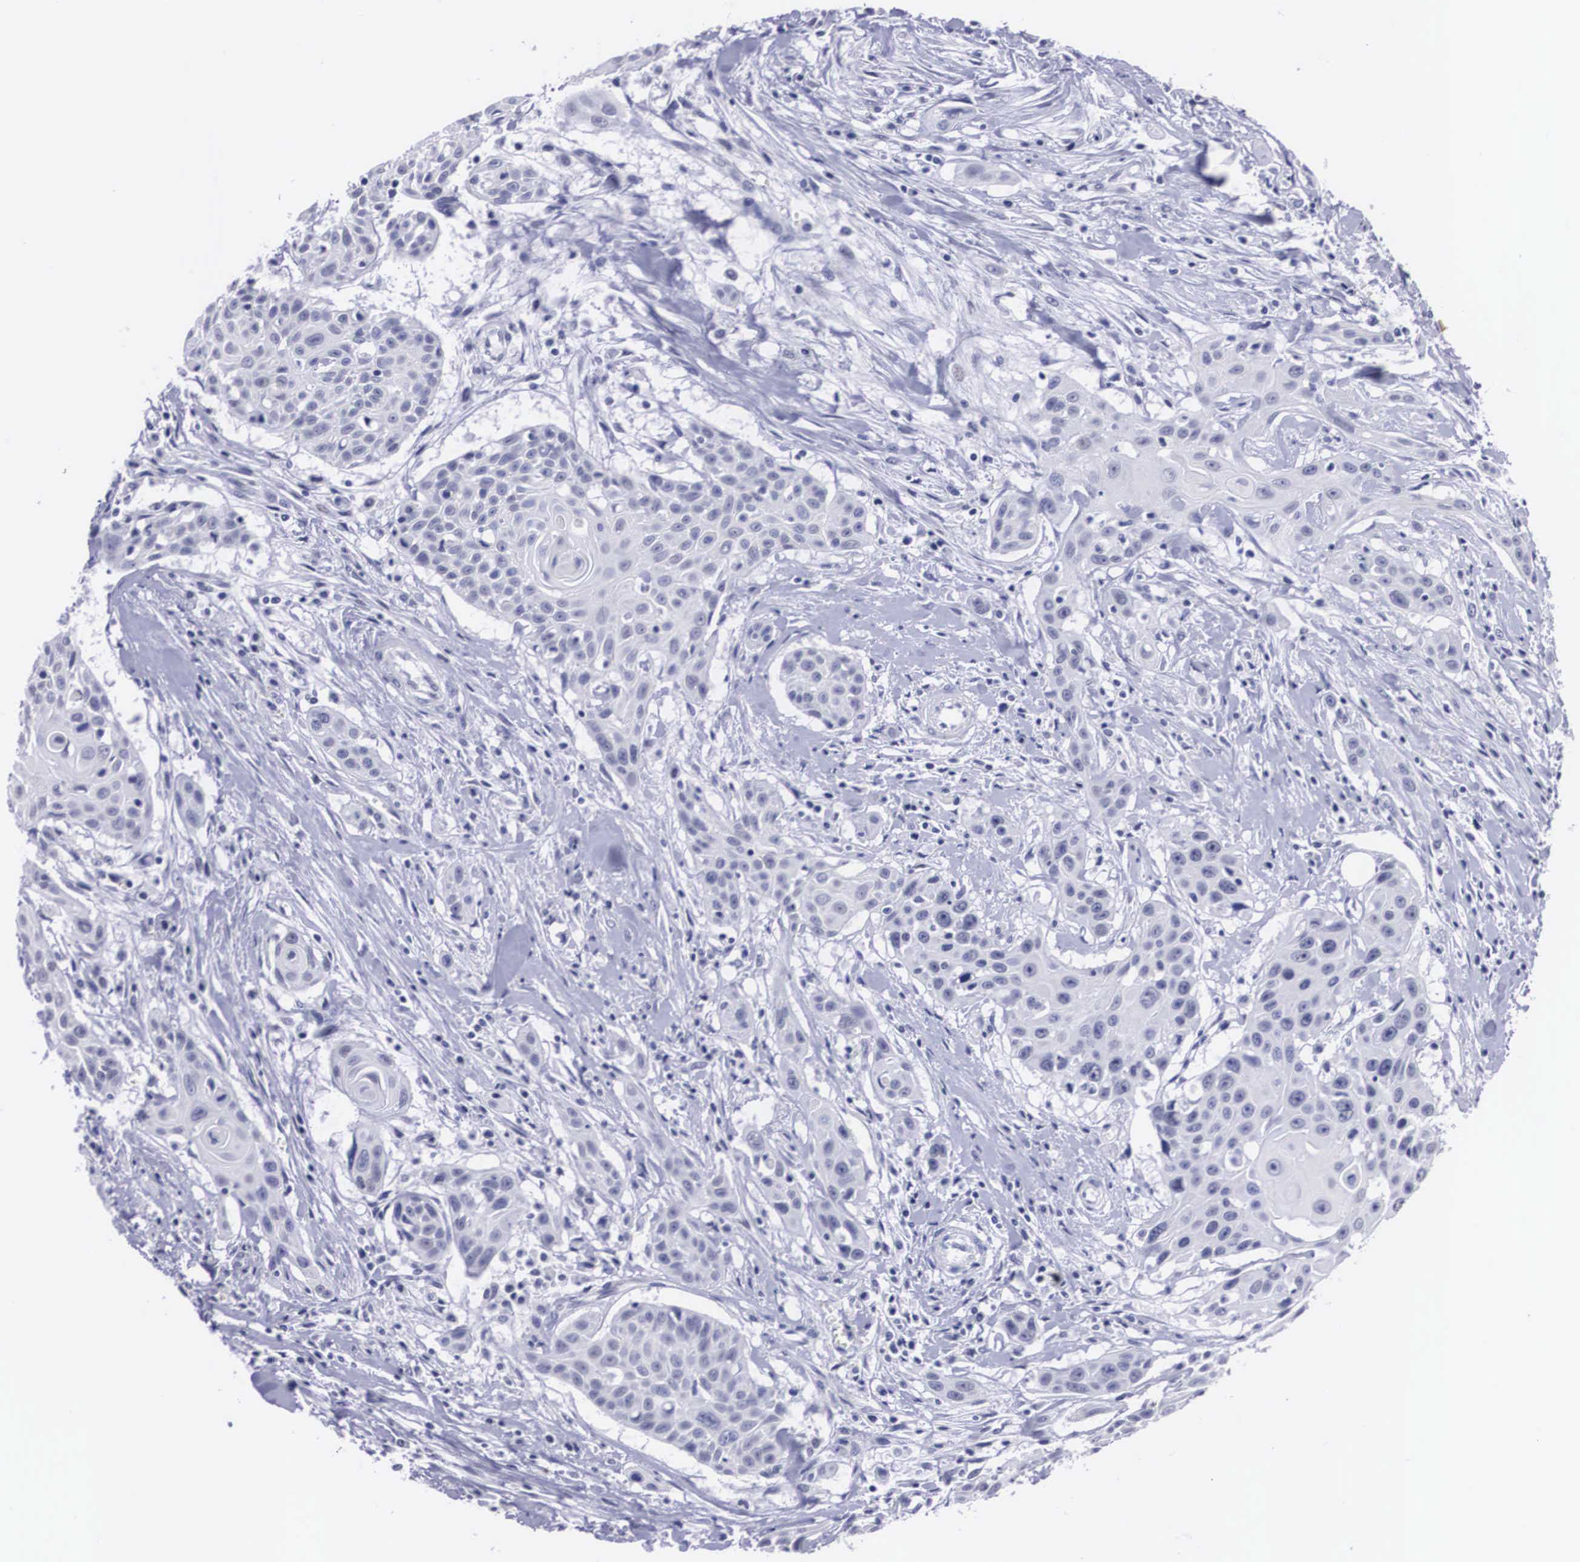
{"staining": {"intensity": "negative", "quantity": "none", "location": "none"}, "tissue": "head and neck cancer", "cell_type": "Tumor cells", "image_type": "cancer", "snomed": [{"axis": "morphology", "description": "Squamous cell carcinoma, NOS"}, {"axis": "morphology", "description": "Squamous cell carcinoma, metastatic, NOS"}, {"axis": "topography", "description": "Lymph node"}, {"axis": "topography", "description": "Salivary gland"}, {"axis": "topography", "description": "Head-Neck"}], "caption": "Immunohistochemical staining of head and neck metastatic squamous cell carcinoma exhibits no significant positivity in tumor cells.", "gene": "C22orf31", "patient": {"sex": "female", "age": 74}}